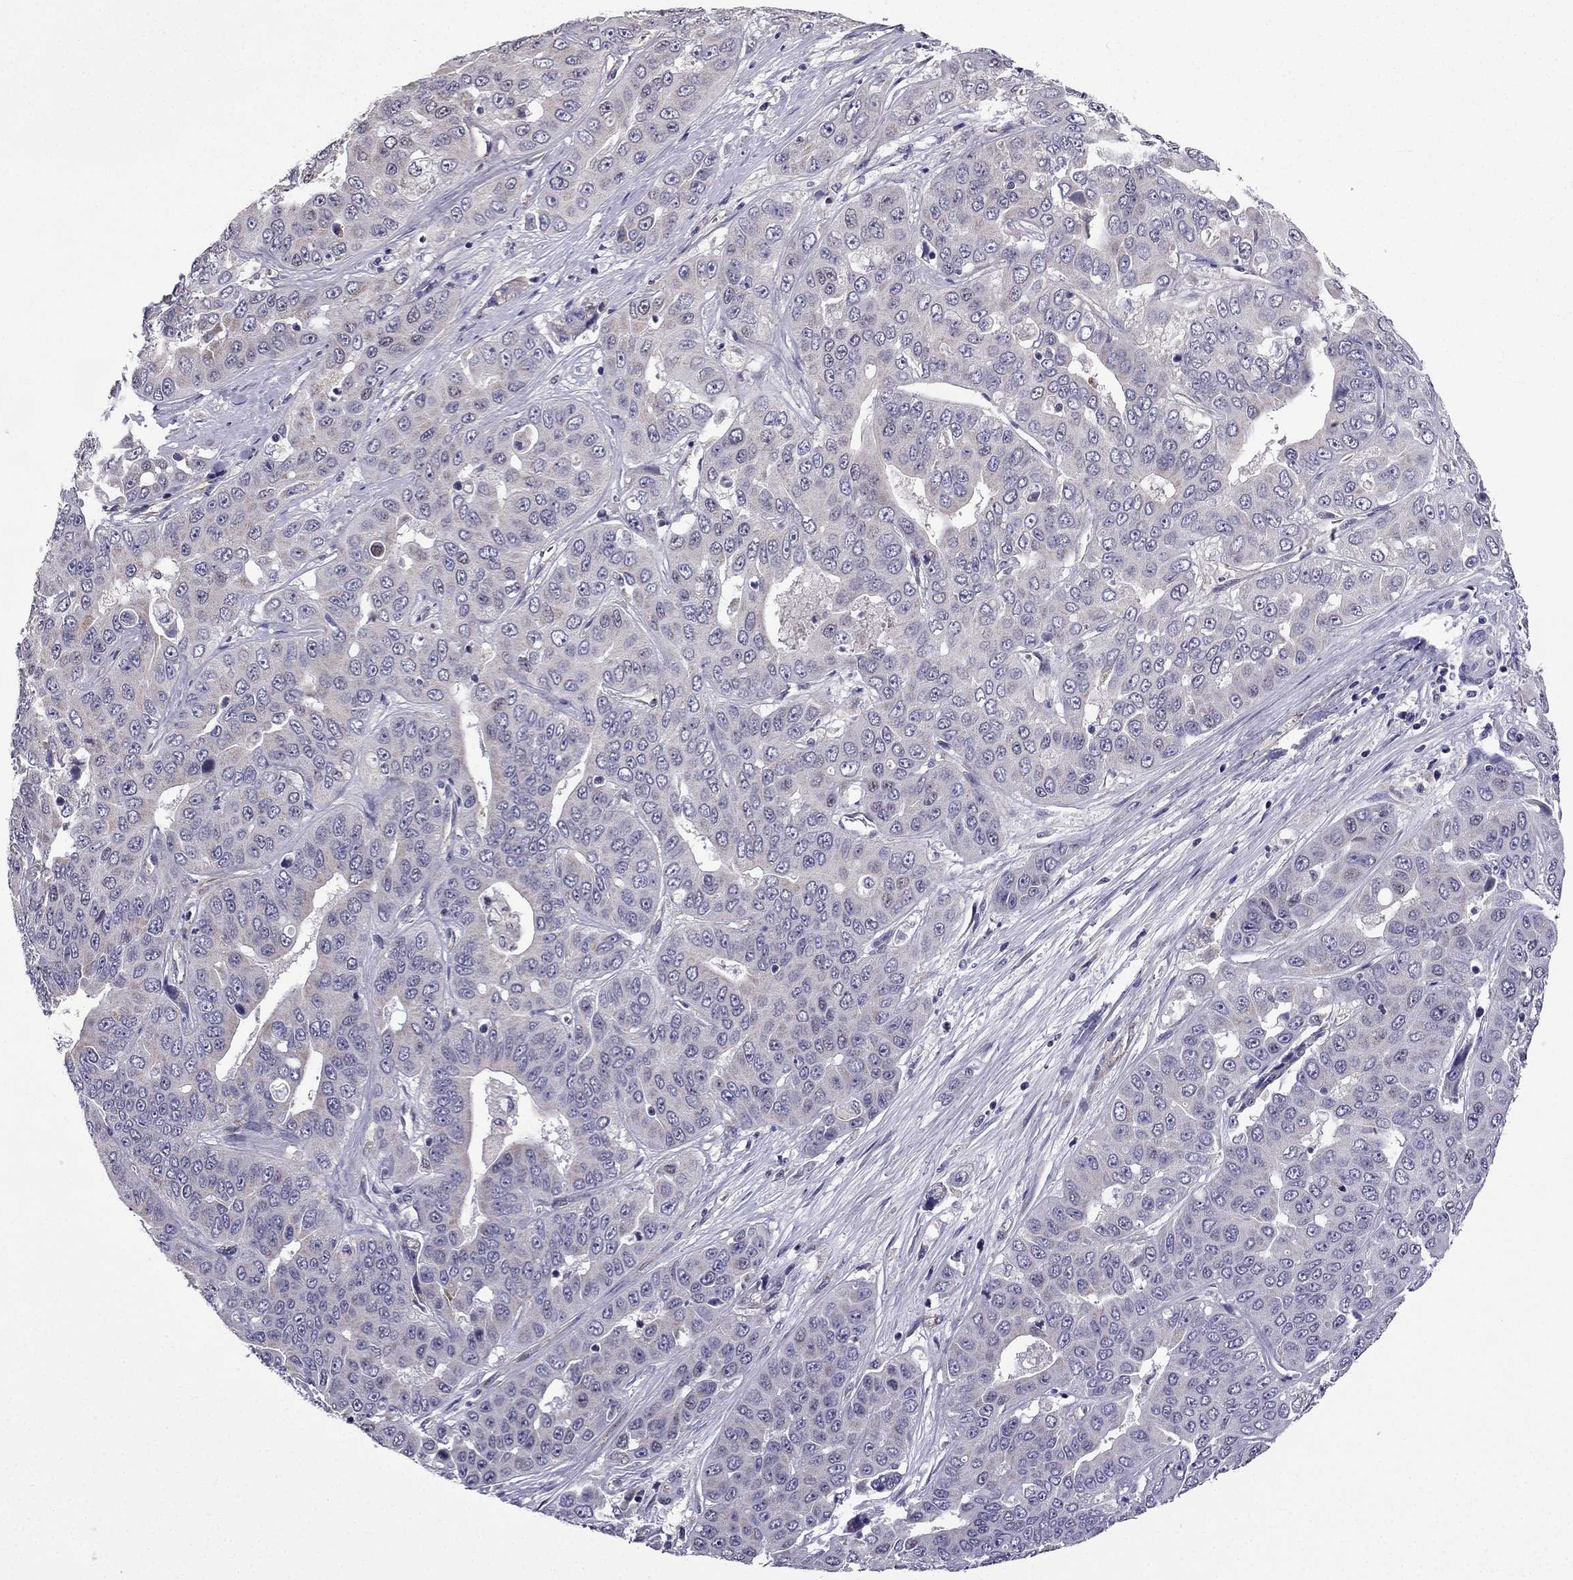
{"staining": {"intensity": "weak", "quantity": "25%-75%", "location": "cytoplasmic/membranous"}, "tissue": "liver cancer", "cell_type": "Tumor cells", "image_type": "cancer", "snomed": [{"axis": "morphology", "description": "Cholangiocarcinoma"}, {"axis": "topography", "description": "Liver"}], "caption": "IHC staining of cholangiocarcinoma (liver), which exhibits low levels of weak cytoplasmic/membranous expression in about 25%-75% of tumor cells indicating weak cytoplasmic/membranous protein staining. The staining was performed using DAB (3,3'-diaminobenzidine) (brown) for protein detection and nuclei were counterstained in hematoxylin (blue).", "gene": "SLC6A2", "patient": {"sex": "female", "age": 52}}